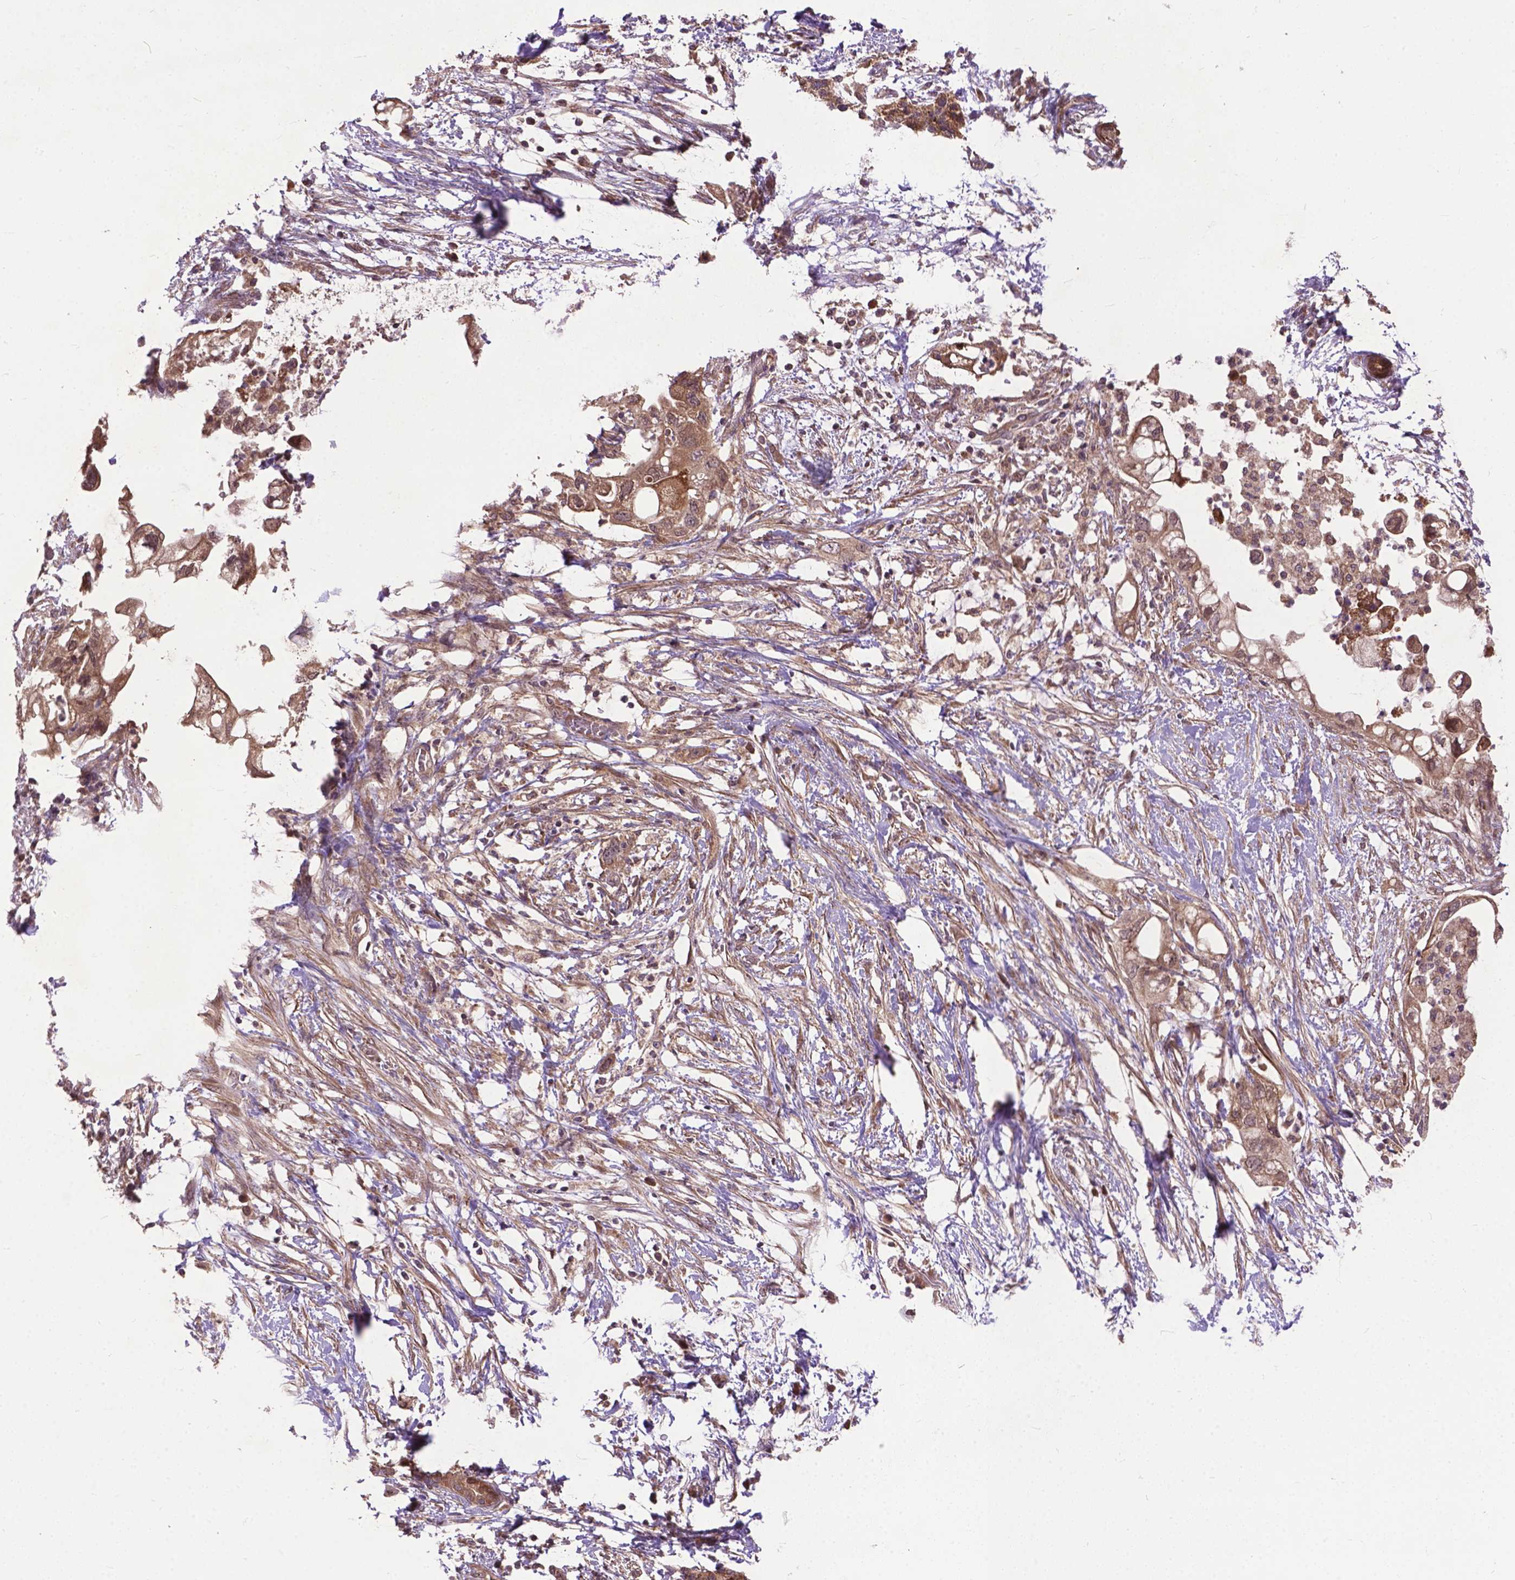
{"staining": {"intensity": "moderate", "quantity": ">75%", "location": "cytoplasmic/membranous"}, "tissue": "pancreatic cancer", "cell_type": "Tumor cells", "image_type": "cancer", "snomed": [{"axis": "morphology", "description": "Adenocarcinoma, NOS"}, {"axis": "topography", "description": "Pancreas"}], "caption": "Human adenocarcinoma (pancreatic) stained for a protein (brown) reveals moderate cytoplasmic/membranous positive staining in approximately >75% of tumor cells.", "gene": "ZNF616", "patient": {"sex": "female", "age": 72}}